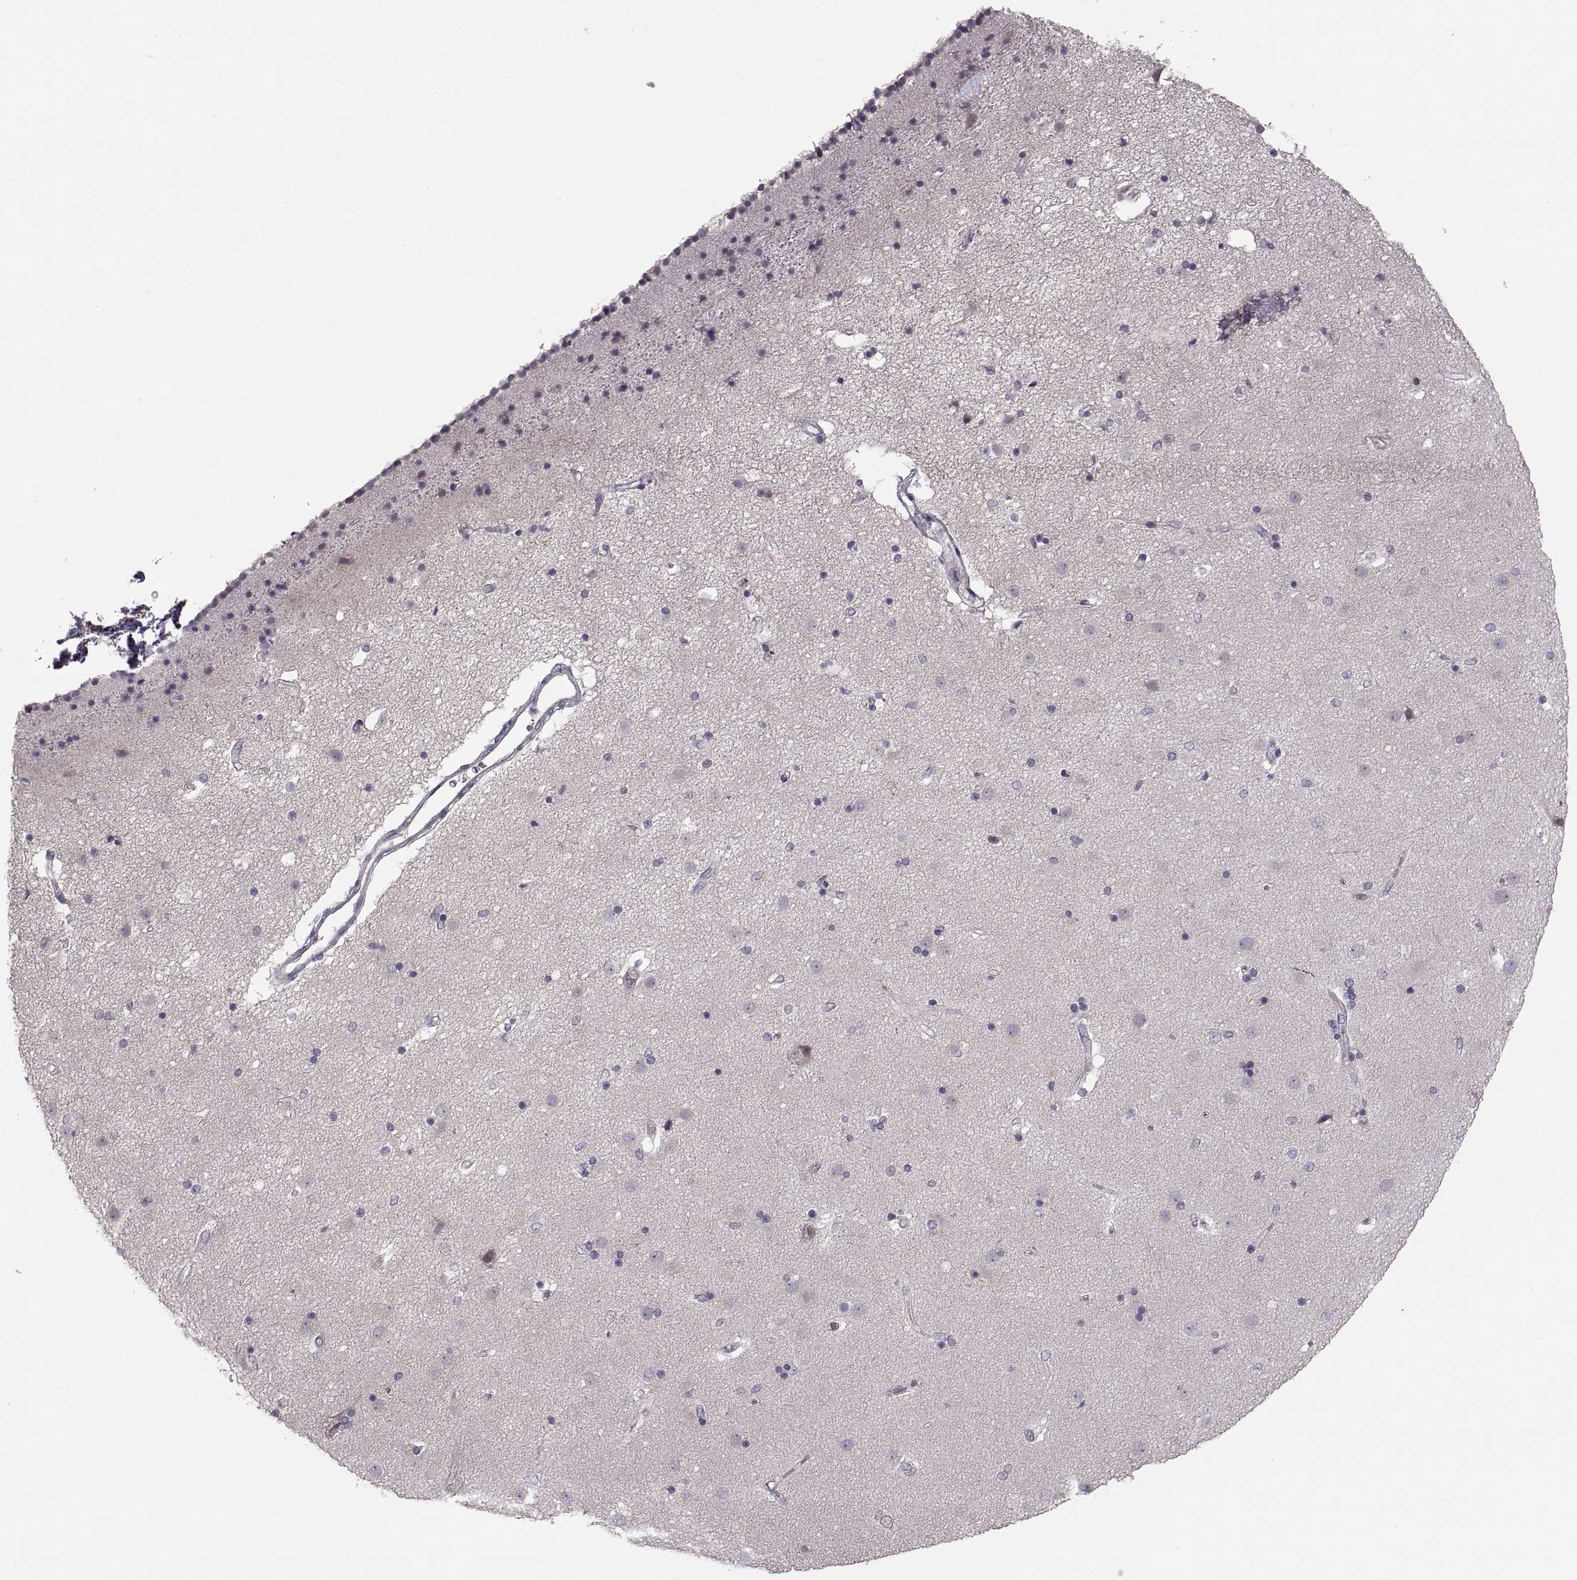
{"staining": {"intensity": "negative", "quantity": "none", "location": "none"}, "tissue": "caudate", "cell_type": "Glial cells", "image_type": "normal", "snomed": [{"axis": "morphology", "description": "Normal tissue, NOS"}, {"axis": "topography", "description": "Lateral ventricle wall"}], "caption": "Immunohistochemistry of normal human caudate shows no positivity in glial cells.", "gene": "PAX2", "patient": {"sex": "female", "age": 71}}